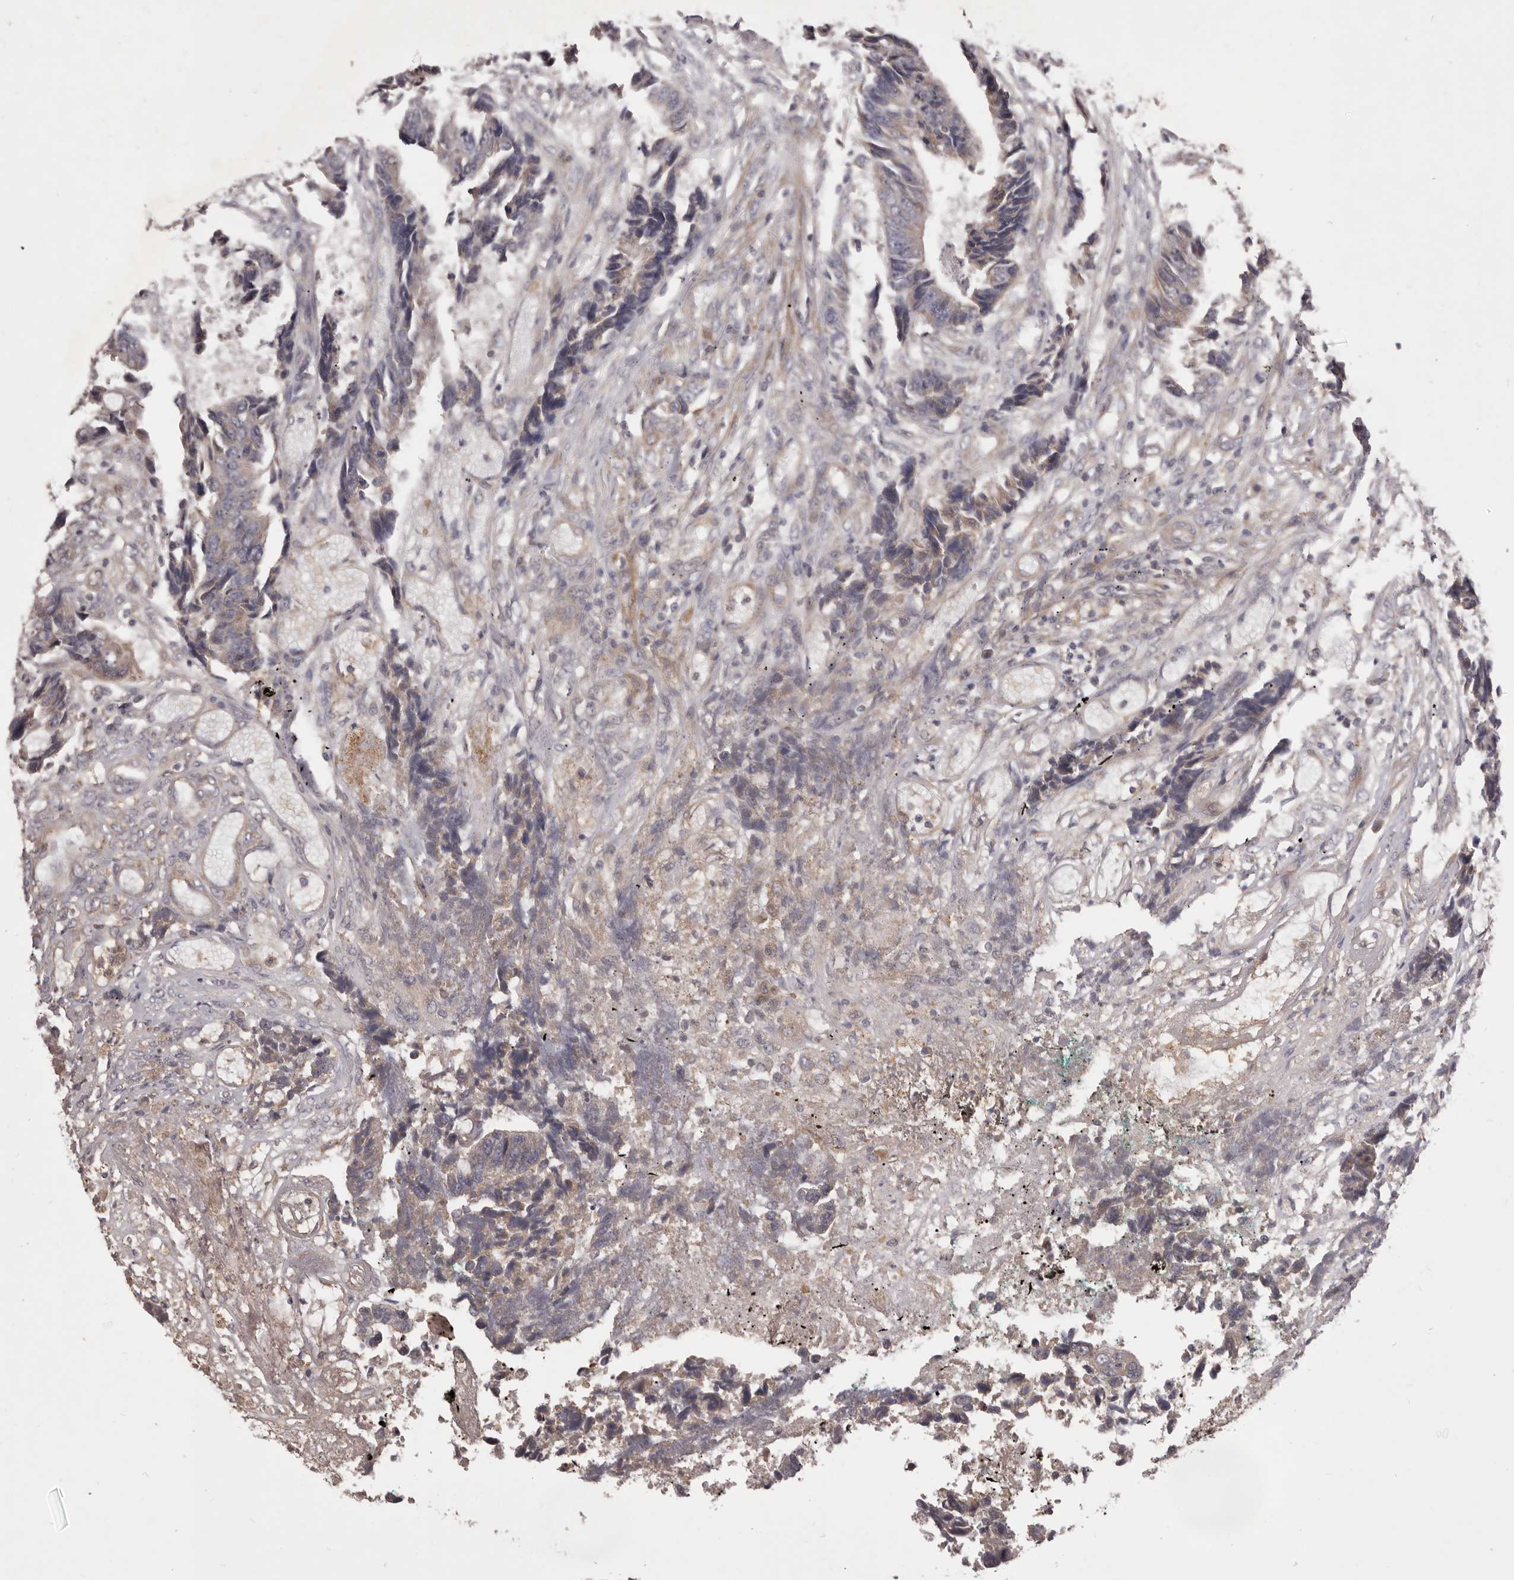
{"staining": {"intensity": "weak", "quantity": "25%-75%", "location": "cytoplasmic/membranous"}, "tissue": "colorectal cancer", "cell_type": "Tumor cells", "image_type": "cancer", "snomed": [{"axis": "morphology", "description": "Adenocarcinoma, NOS"}, {"axis": "topography", "description": "Rectum"}], "caption": "Protein staining by IHC demonstrates weak cytoplasmic/membranous staining in approximately 25%-75% of tumor cells in colorectal adenocarcinoma.", "gene": "HRH1", "patient": {"sex": "male", "age": 84}}